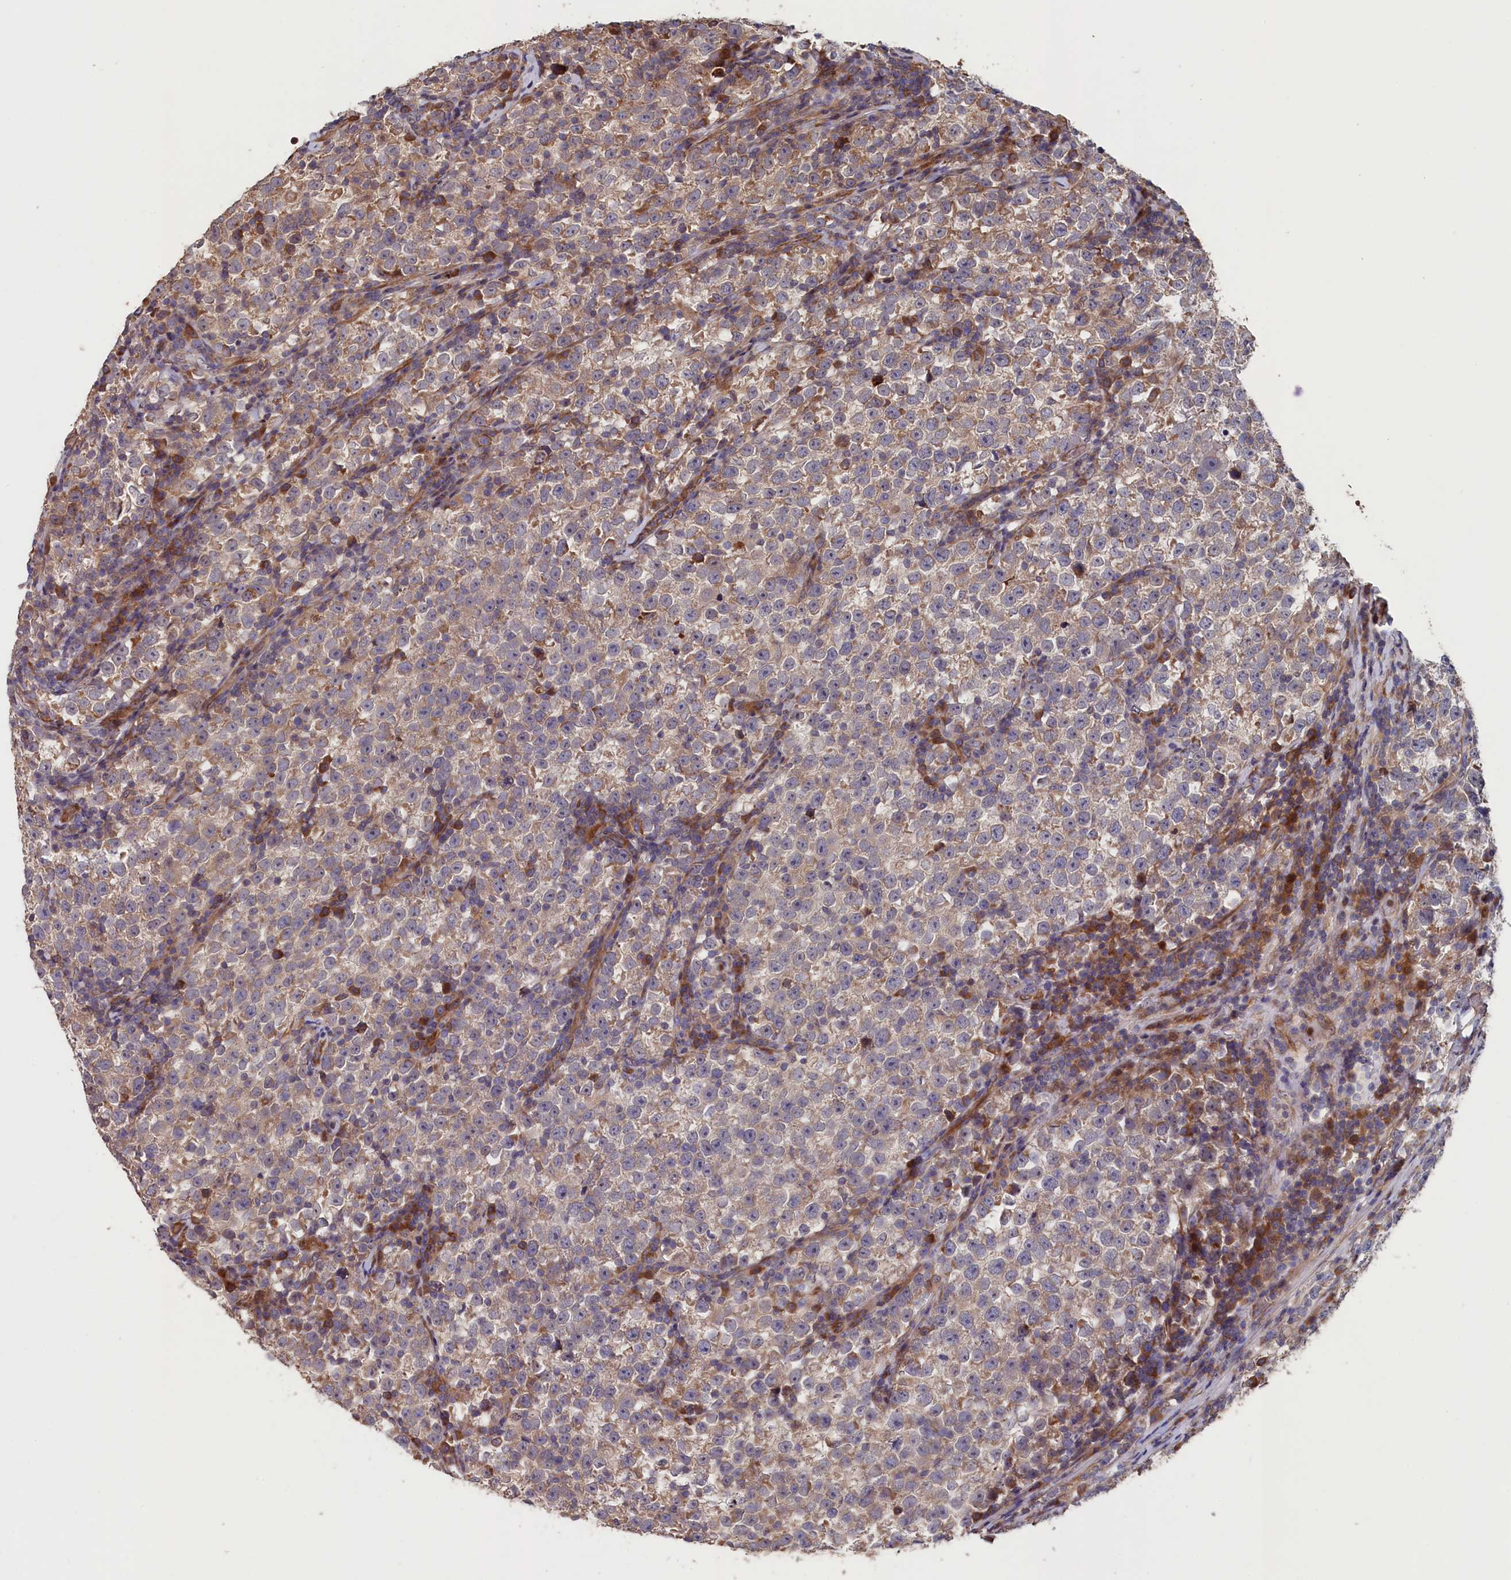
{"staining": {"intensity": "weak", "quantity": ">75%", "location": "cytoplasmic/membranous"}, "tissue": "testis cancer", "cell_type": "Tumor cells", "image_type": "cancer", "snomed": [{"axis": "morphology", "description": "Normal tissue, NOS"}, {"axis": "morphology", "description": "Seminoma, NOS"}, {"axis": "topography", "description": "Testis"}], "caption": "Human testis cancer stained with a brown dye displays weak cytoplasmic/membranous positive expression in approximately >75% of tumor cells.", "gene": "GREB1L", "patient": {"sex": "male", "age": 43}}